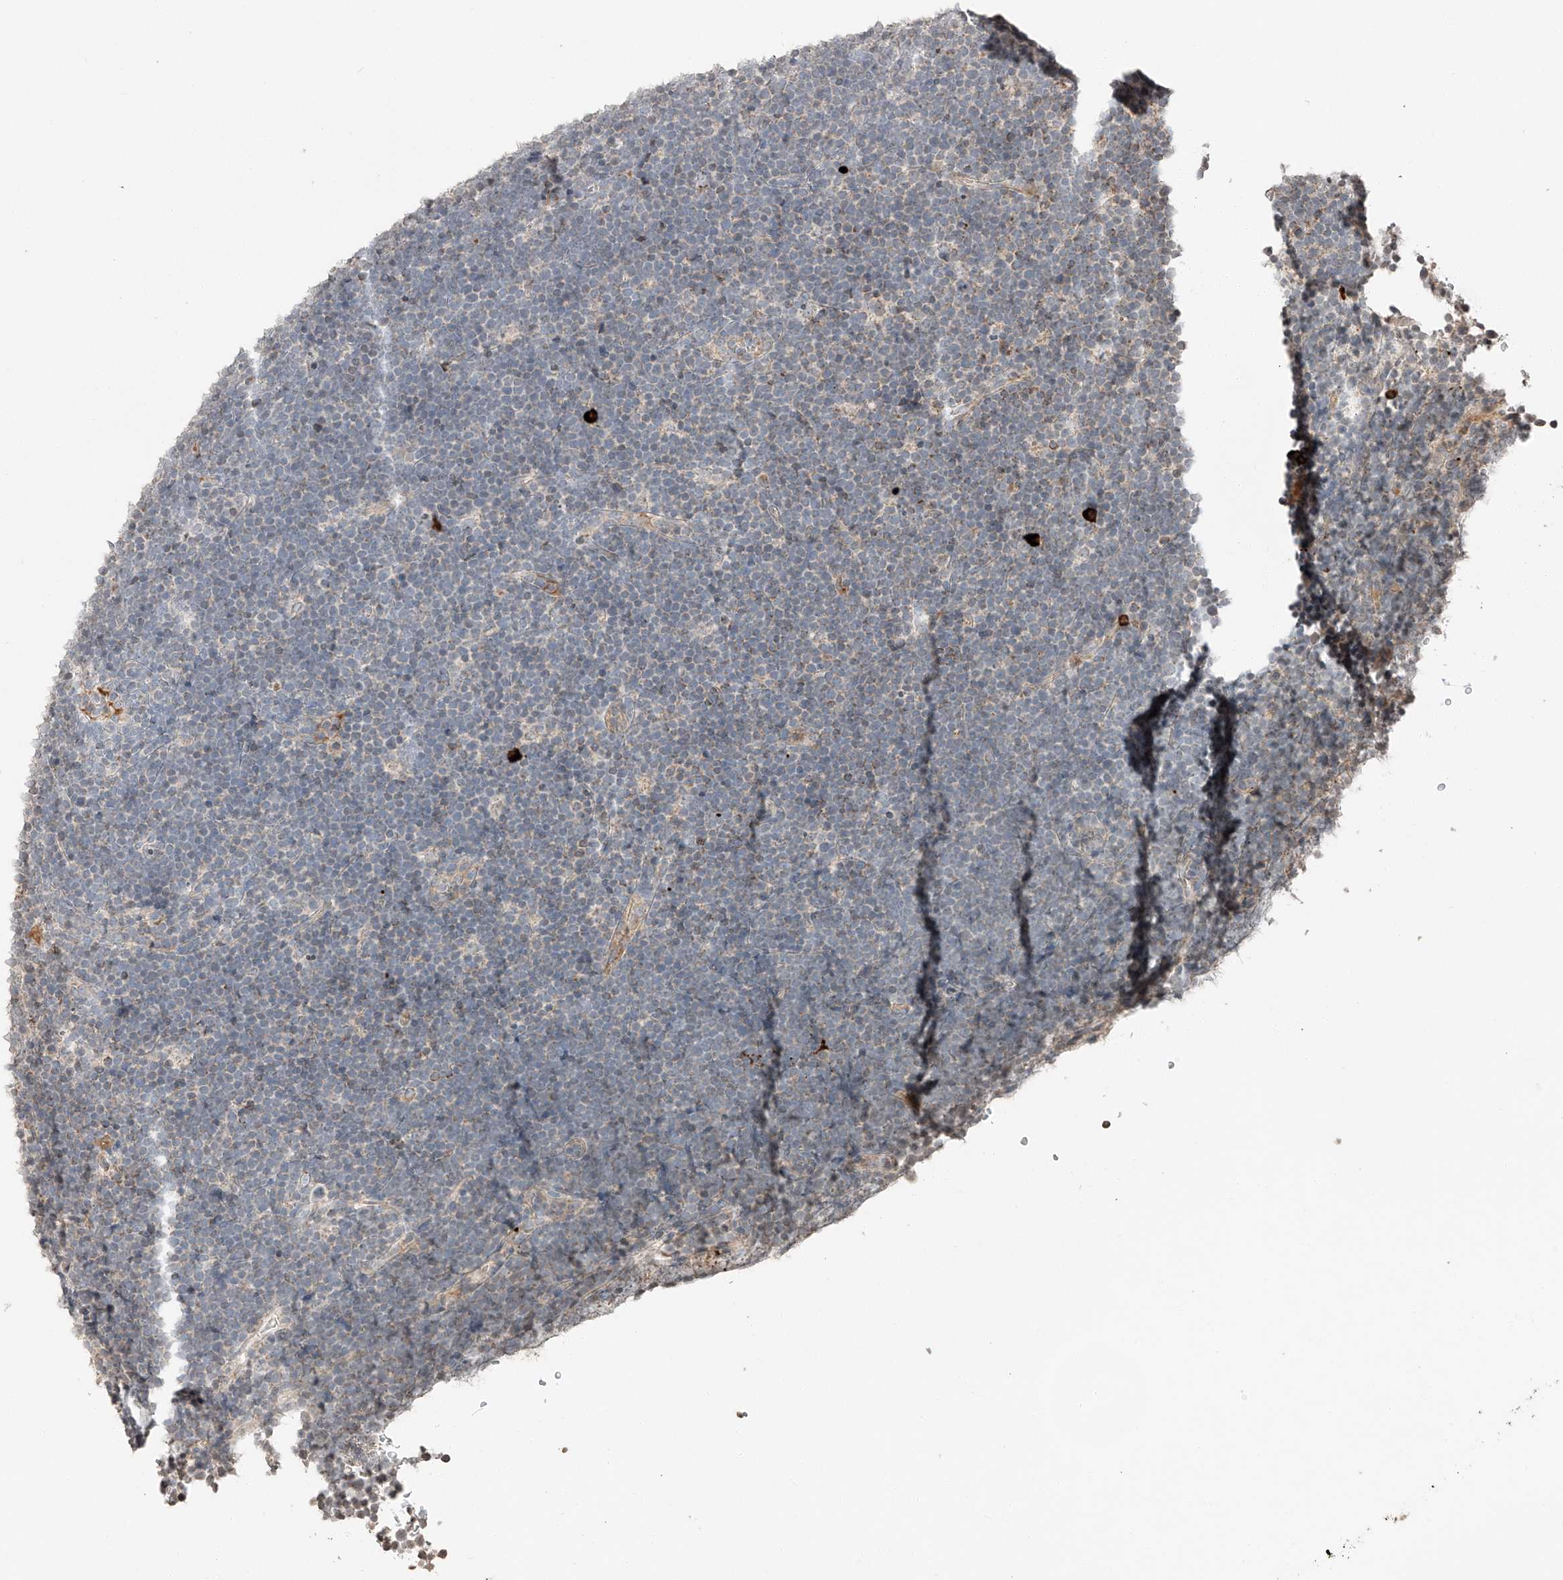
{"staining": {"intensity": "weak", "quantity": "25%-75%", "location": "cytoplasmic/membranous"}, "tissue": "lymphoma", "cell_type": "Tumor cells", "image_type": "cancer", "snomed": [{"axis": "morphology", "description": "Malignant lymphoma, non-Hodgkin's type, High grade"}, {"axis": "topography", "description": "Lymph node"}], "caption": "The histopathology image demonstrates immunohistochemical staining of malignant lymphoma, non-Hodgkin's type (high-grade). There is weak cytoplasmic/membranous staining is seen in approximately 25%-75% of tumor cells. (DAB = brown stain, brightfield microscopy at high magnification).", "gene": "ARHGAP33", "patient": {"sex": "male", "age": 13}}